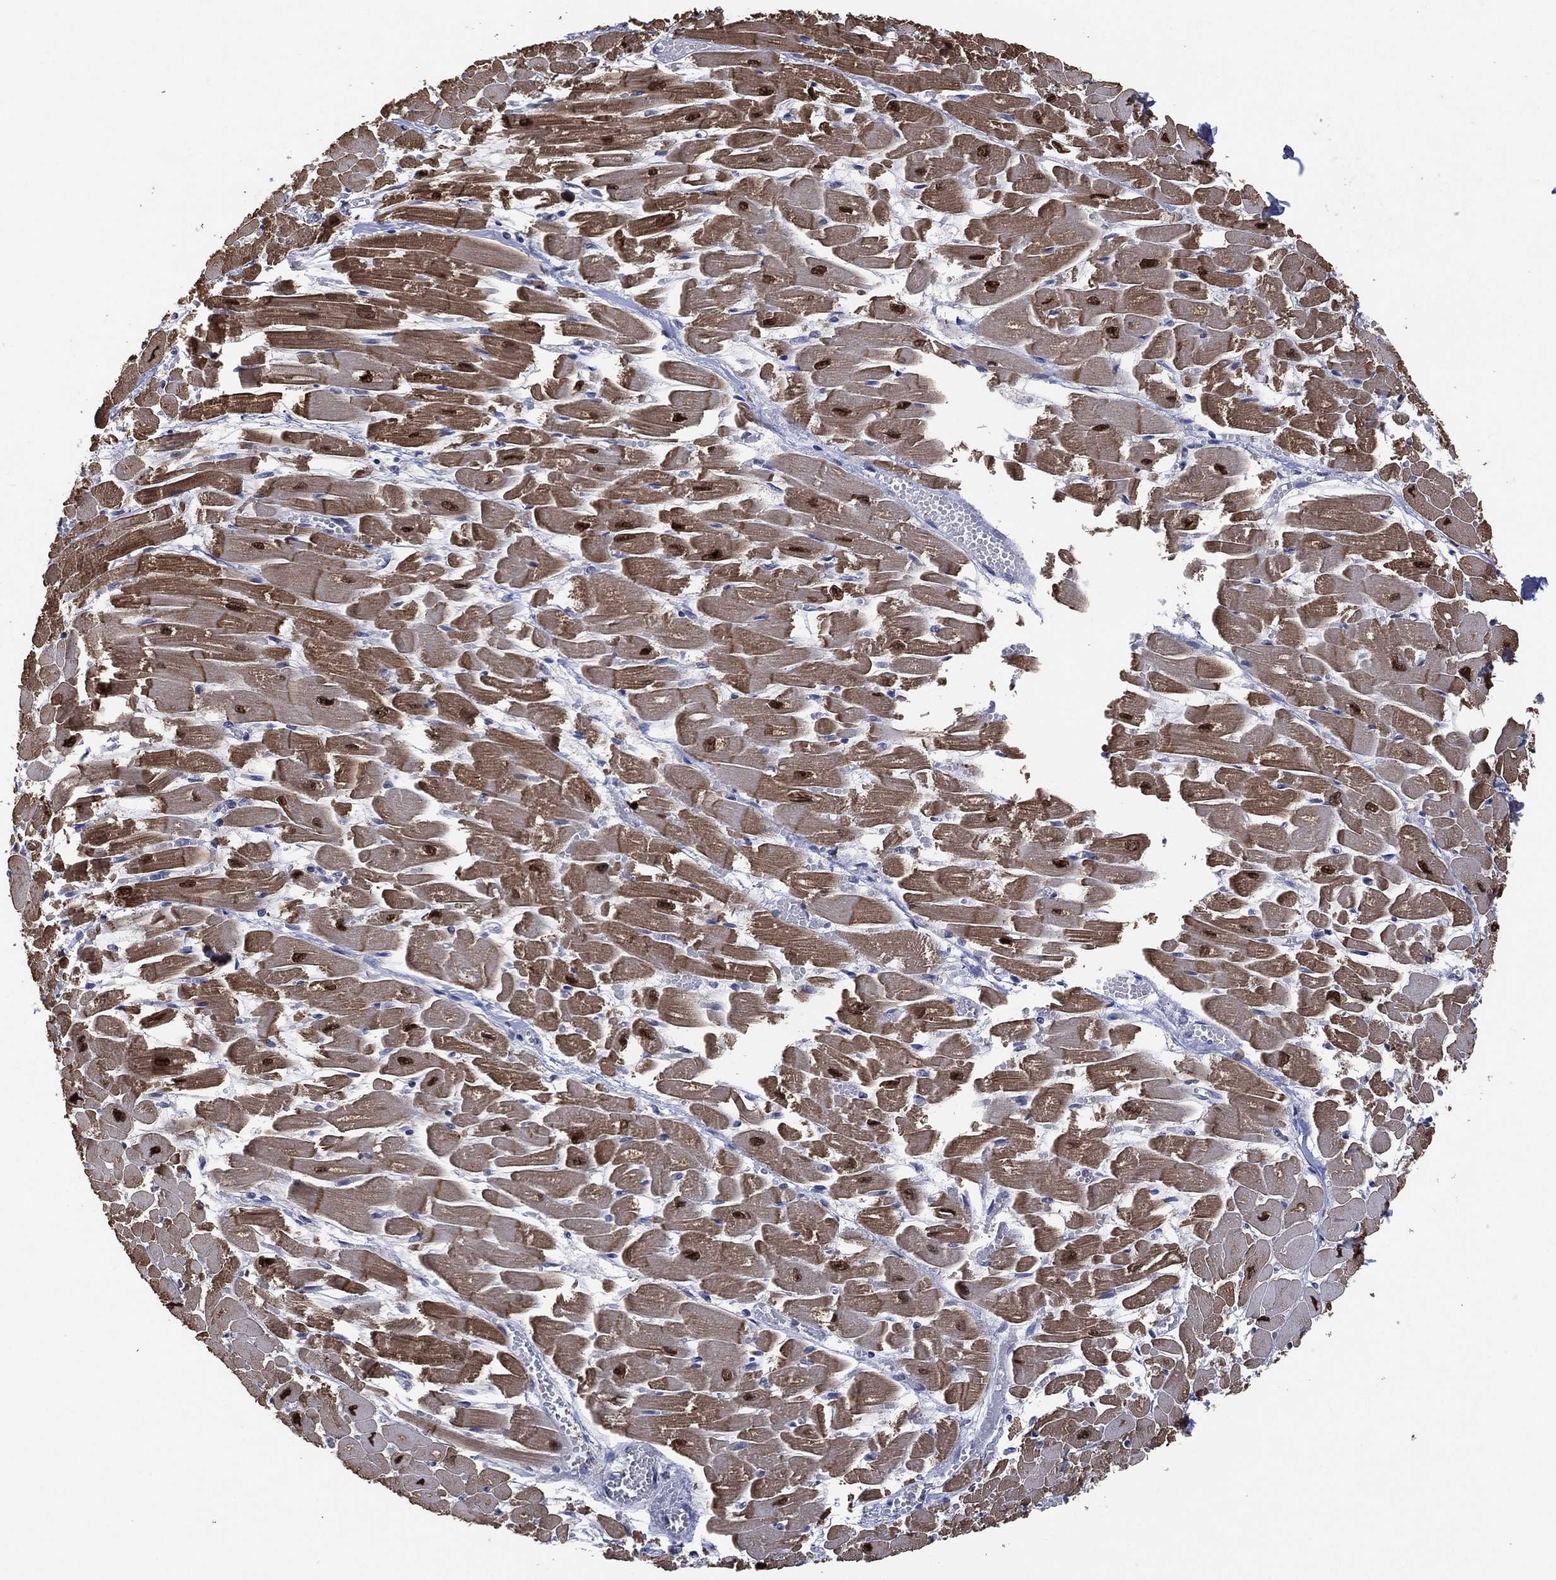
{"staining": {"intensity": "moderate", "quantity": ">75%", "location": "cytoplasmic/membranous"}, "tissue": "heart muscle", "cell_type": "Cardiomyocytes", "image_type": "normal", "snomed": [{"axis": "morphology", "description": "Normal tissue, NOS"}, {"axis": "topography", "description": "Heart"}], "caption": "A brown stain labels moderate cytoplasmic/membranous staining of a protein in cardiomyocytes of normal human heart muscle. The protein of interest is shown in brown color, while the nuclei are stained blue.", "gene": "ADPRHL1", "patient": {"sex": "female", "age": 52}}